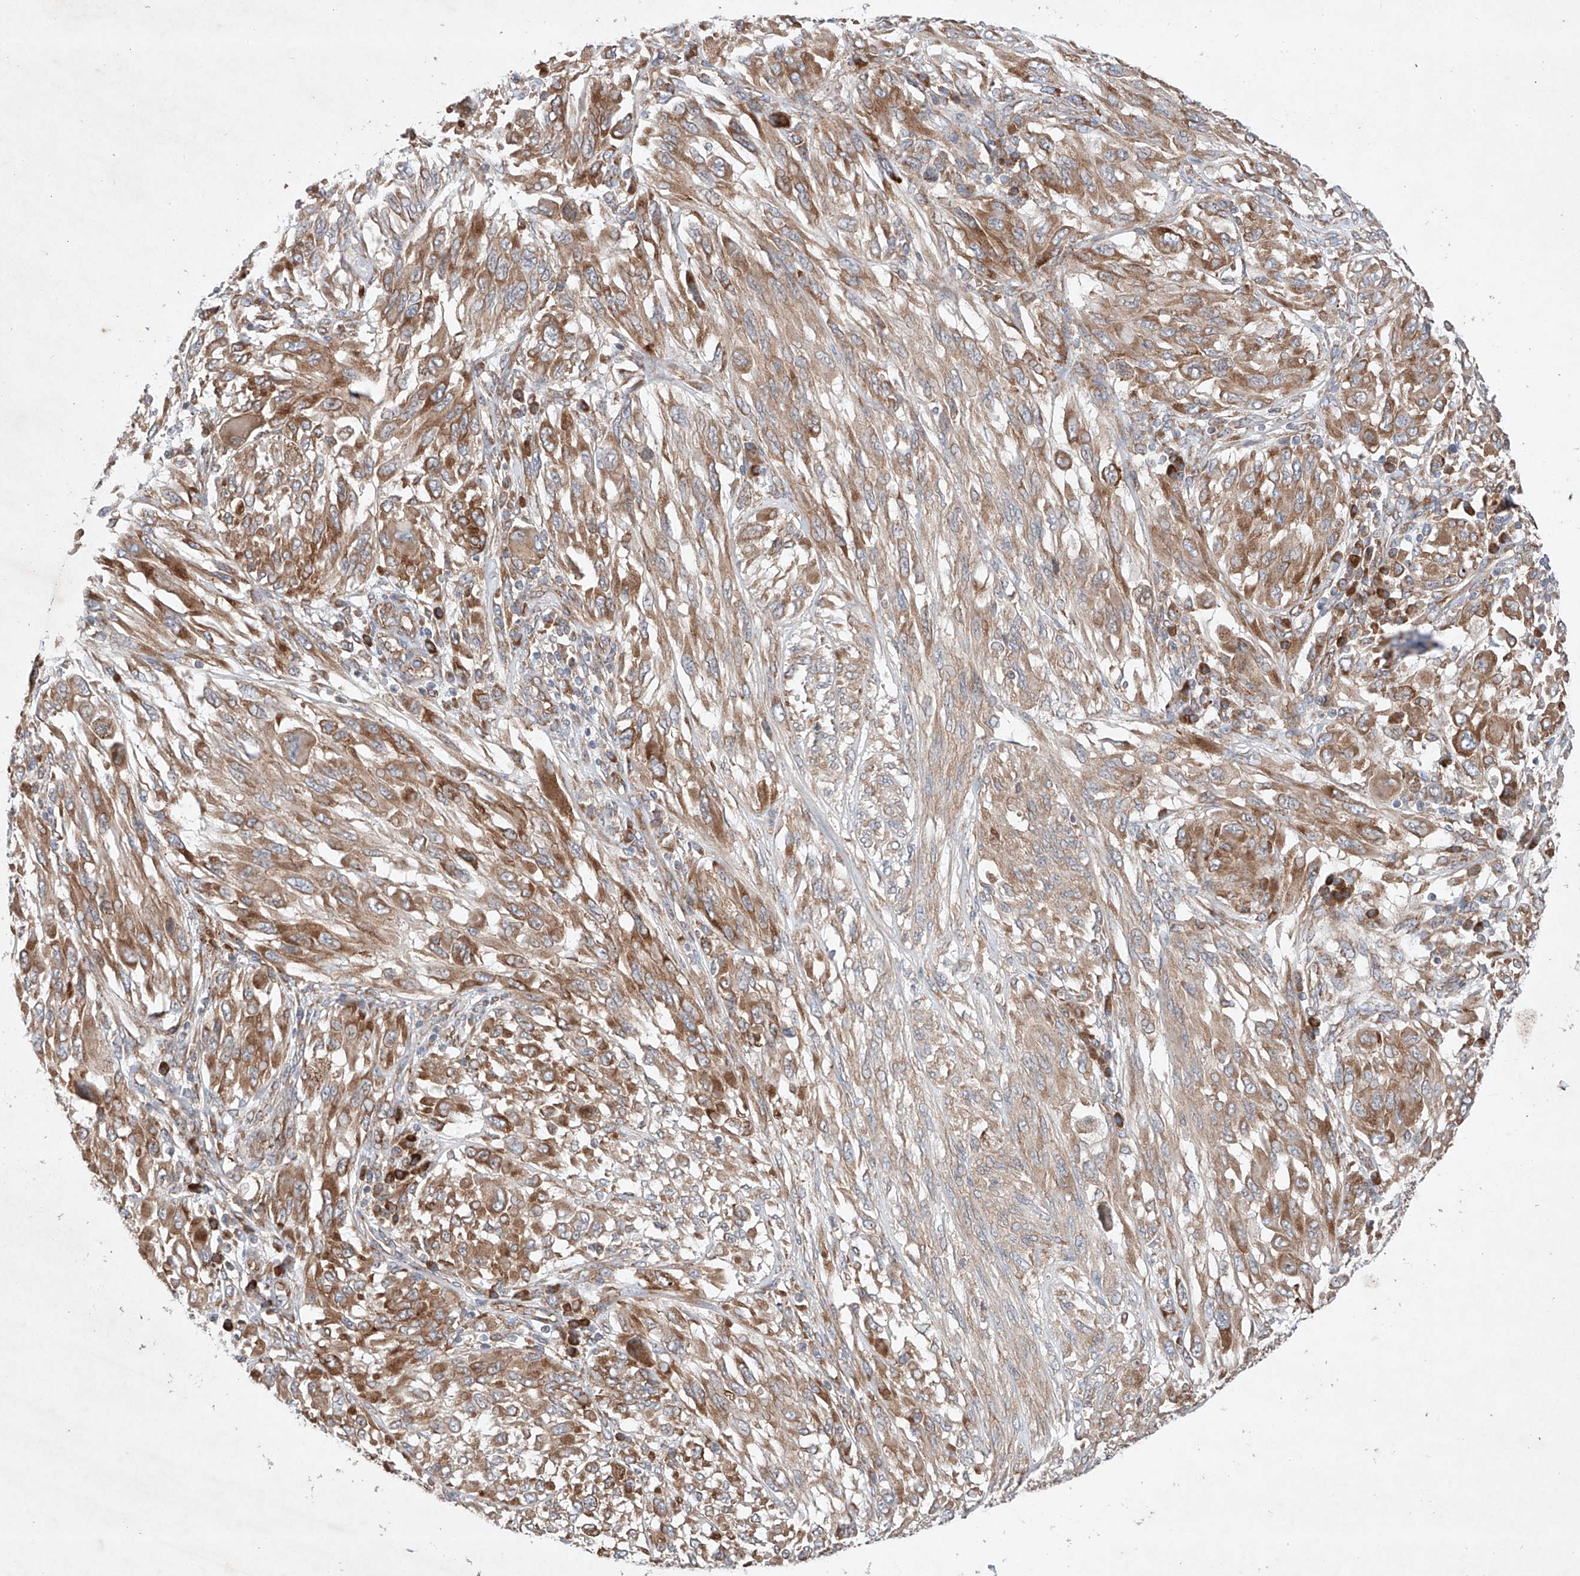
{"staining": {"intensity": "moderate", "quantity": ">75%", "location": "cytoplasmic/membranous"}, "tissue": "melanoma", "cell_type": "Tumor cells", "image_type": "cancer", "snomed": [{"axis": "morphology", "description": "Malignant melanoma, NOS"}, {"axis": "topography", "description": "Skin"}], "caption": "Immunohistochemical staining of human malignant melanoma reveals medium levels of moderate cytoplasmic/membranous protein staining in approximately >75% of tumor cells. (DAB IHC with brightfield microscopy, high magnification).", "gene": "FASTK", "patient": {"sex": "female", "age": 91}}